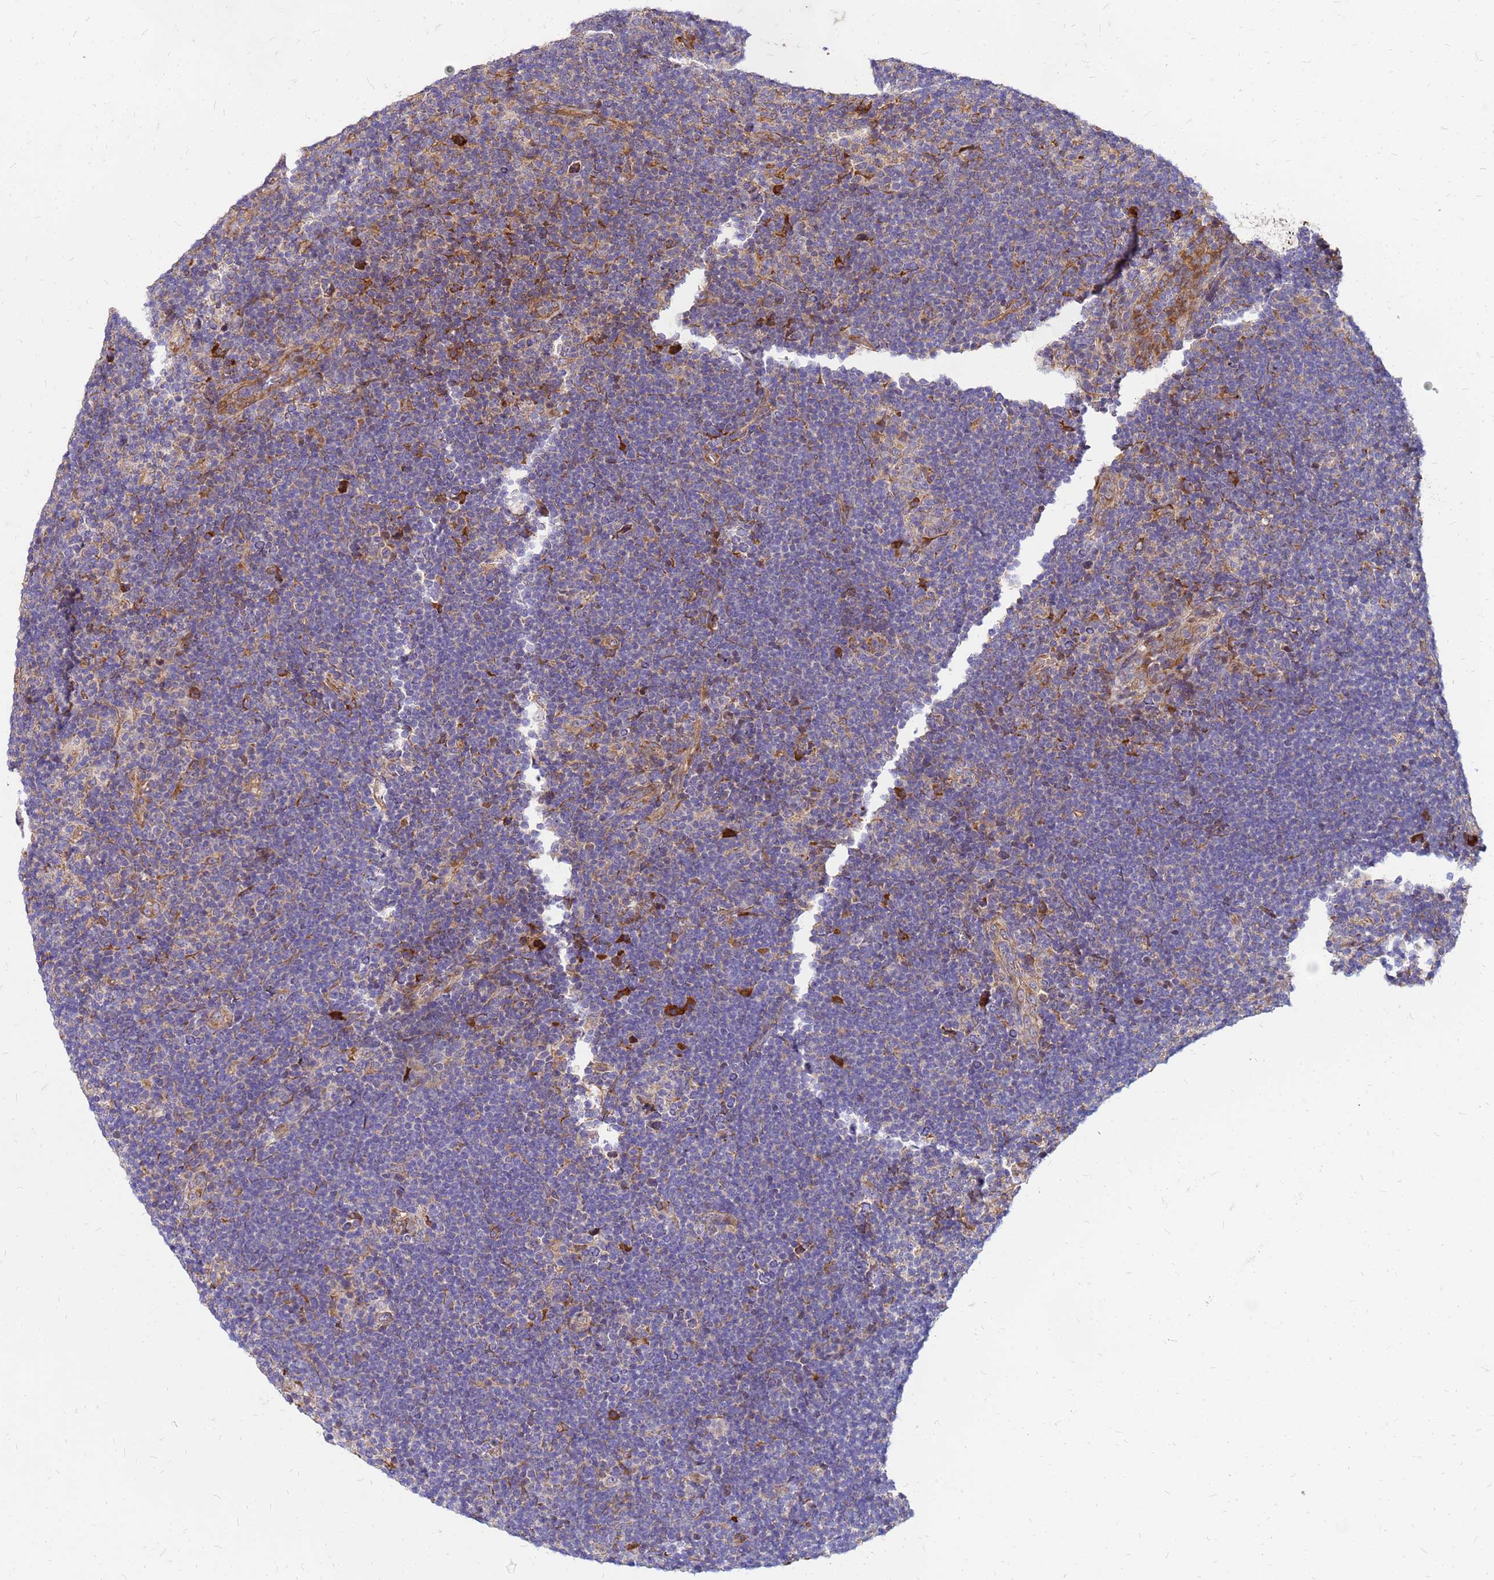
{"staining": {"intensity": "moderate", "quantity": ">75%", "location": "cytoplasmic/membranous"}, "tissue": "lymphoma", "cell_type": "Tumor cells", "image_type": "cancer", "snomed": [{"axis": "morphology", "description": "Hodgkin's disease, NOS"}, {"axis": "topography", "description": "Lymph node"}], "caption": "IHC (DAB) staining of lymphoma demonstrates moderate cytoplasmic/membranous protein staining in approximately >75% of tumor cells.", "gene": "VMO1", "patient": {"sex": "female", "age": 57}}